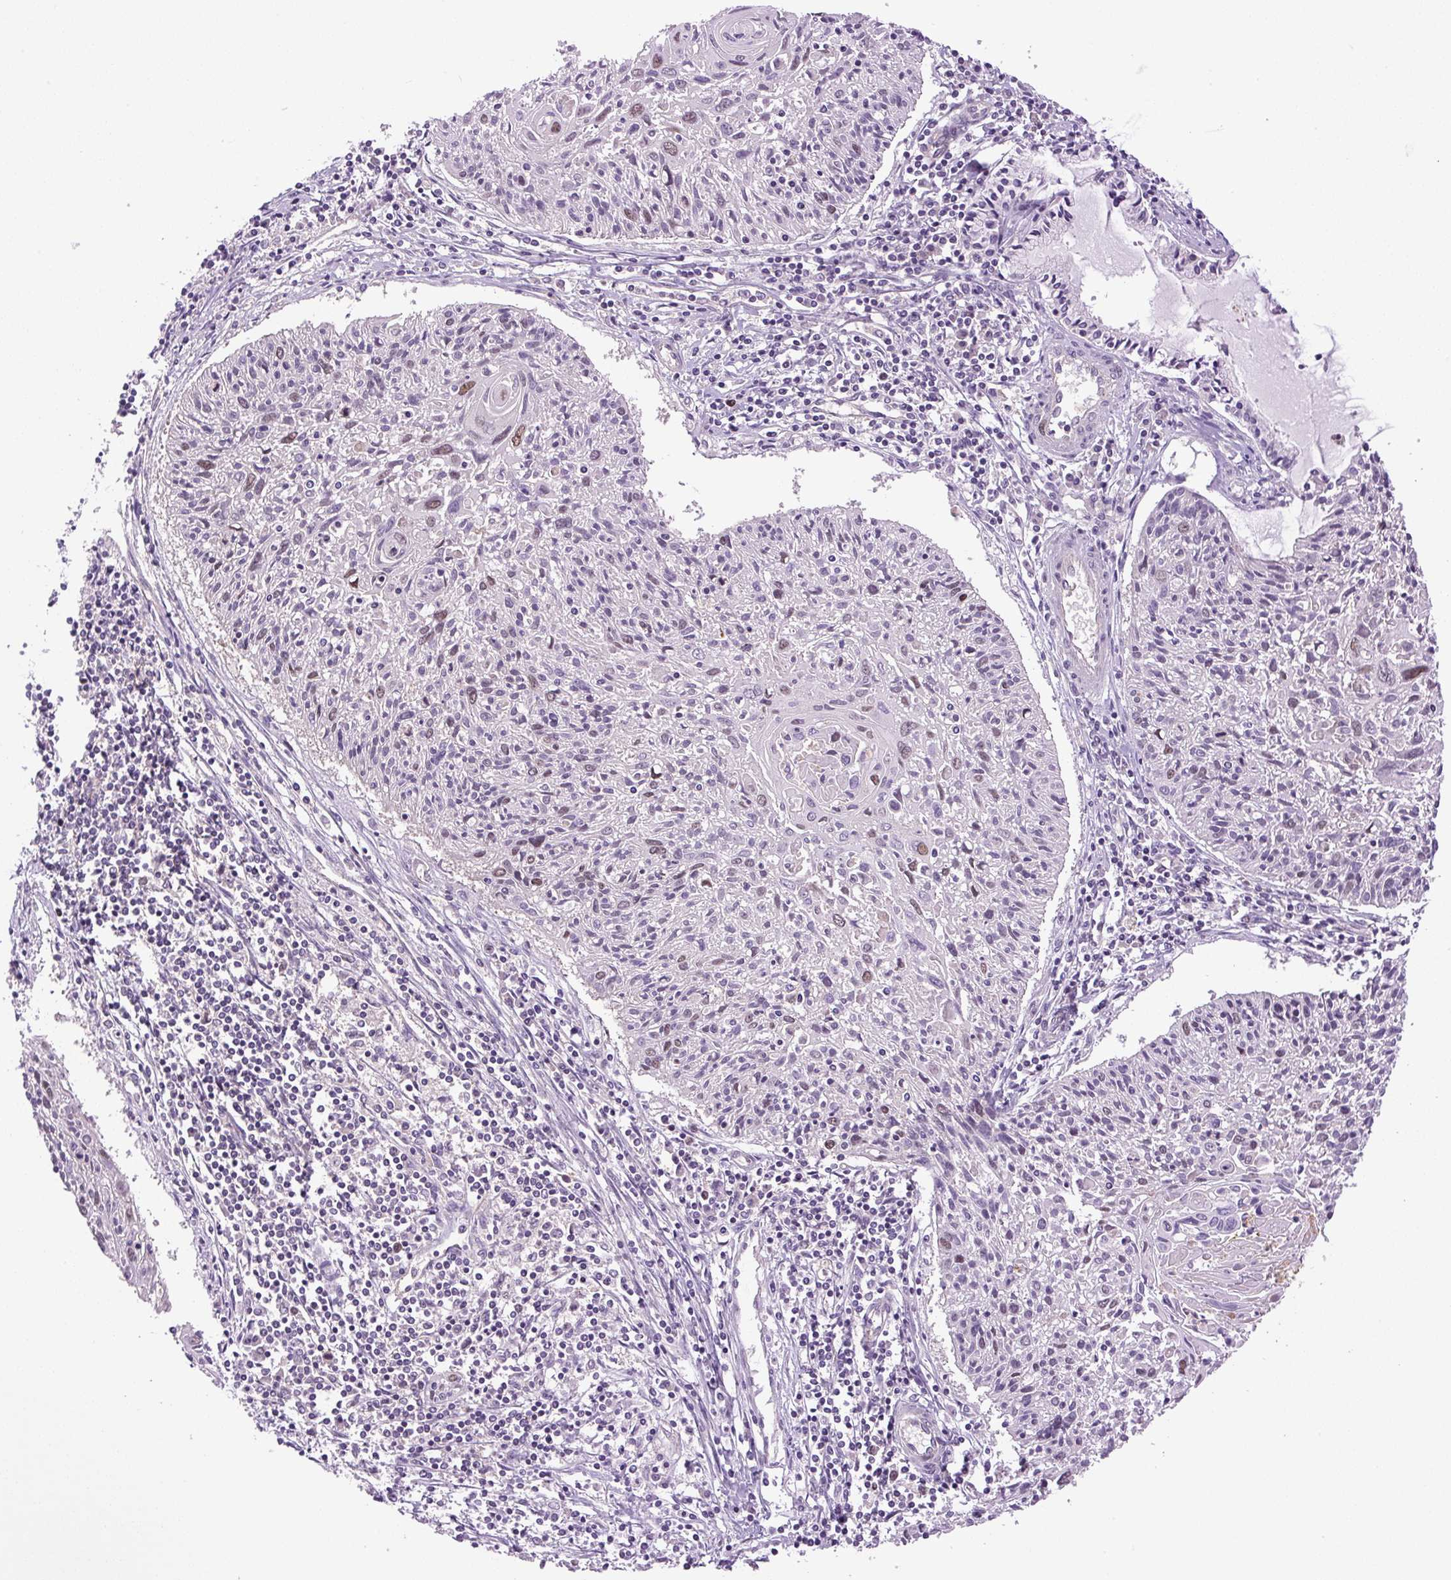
{"staining": {"intensity": "moderate", "quantity": "<25%", "location": "nuclear"}, "tissue": "cervical cancer", "cell_type": "Tumor cells", "image_type": "cancer", "snomed": [{"axis": "morphology", "description": "Squamous cell carcinoma, NOS"}, {"axis": "topography", "description": "Cervix"}], "caption": "Immunohistochemistry (IHC) staining of cervical squamous cell carcinoma, which shows low levels of moderate nuclear expression in approximately <25% of tumor cells indicating moderate nuclear protein positivity. The staining was performed using DAB (brown) for protein detection and nuclei were counterstained in hematoxylin (blue).", "gene": "KIFC1", "patient": {"sex": "female", "age": 51}}